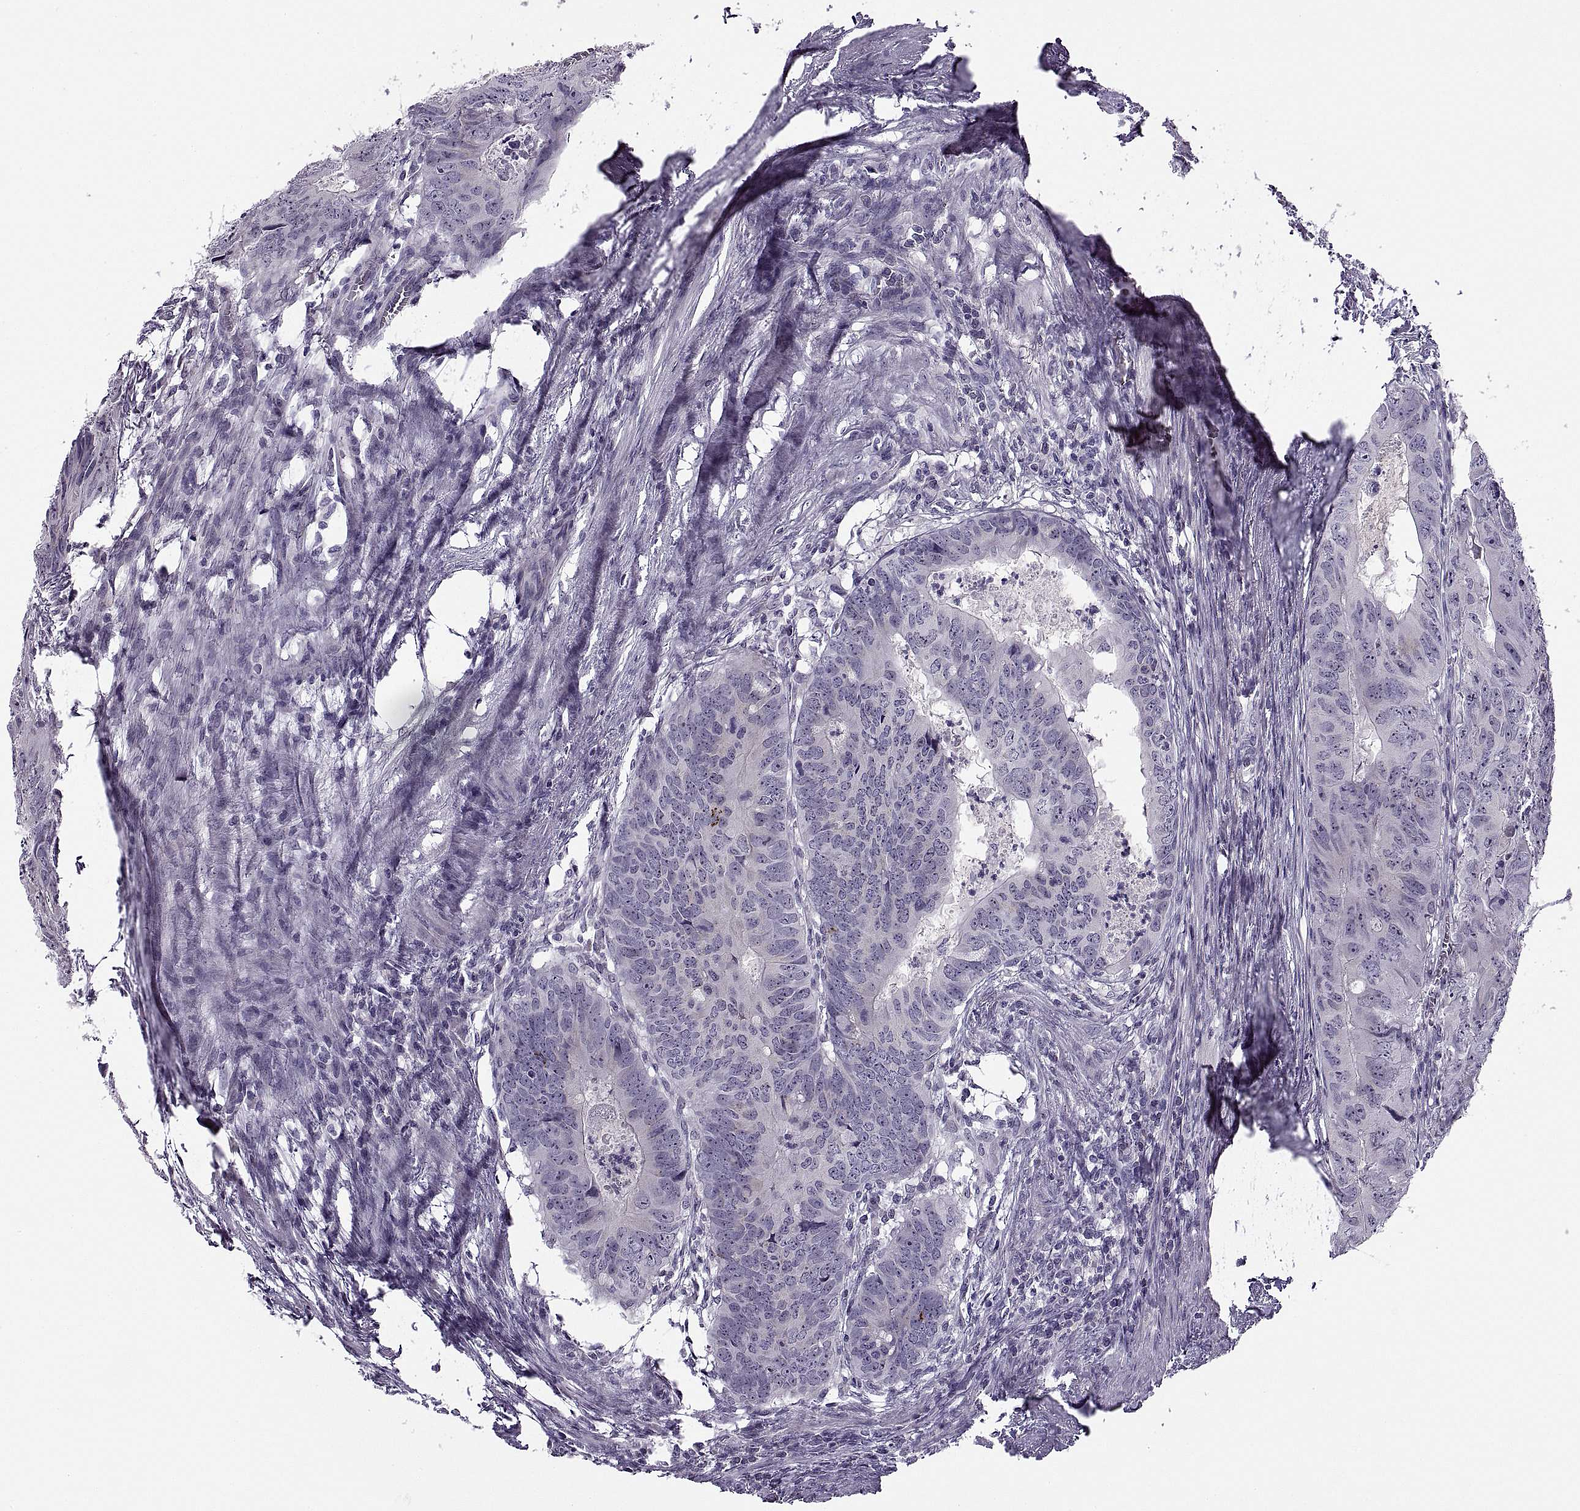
{"staining": {"intensity": "negative", "quantity": "none", "location": "none"}, "tissue": "colorectal cancer", "cell_type": "Tumor cells", "image_type": "cancer", "snomed": [{"axis": "morphology", "description": "Adenocarcinoma, NOS"}, {"axis": "topography", "description": "Colon"}], "caption": "Micrograph shows no significant protein staining in tumor cells of colorectal cancer (adenocarcinoma). The staining is performed using DAB brown chromogen with nuclei counter-stained in using hematoxylin.", "gene": "MAGEB1", "patient": {"sex": "male", "age": 79}}